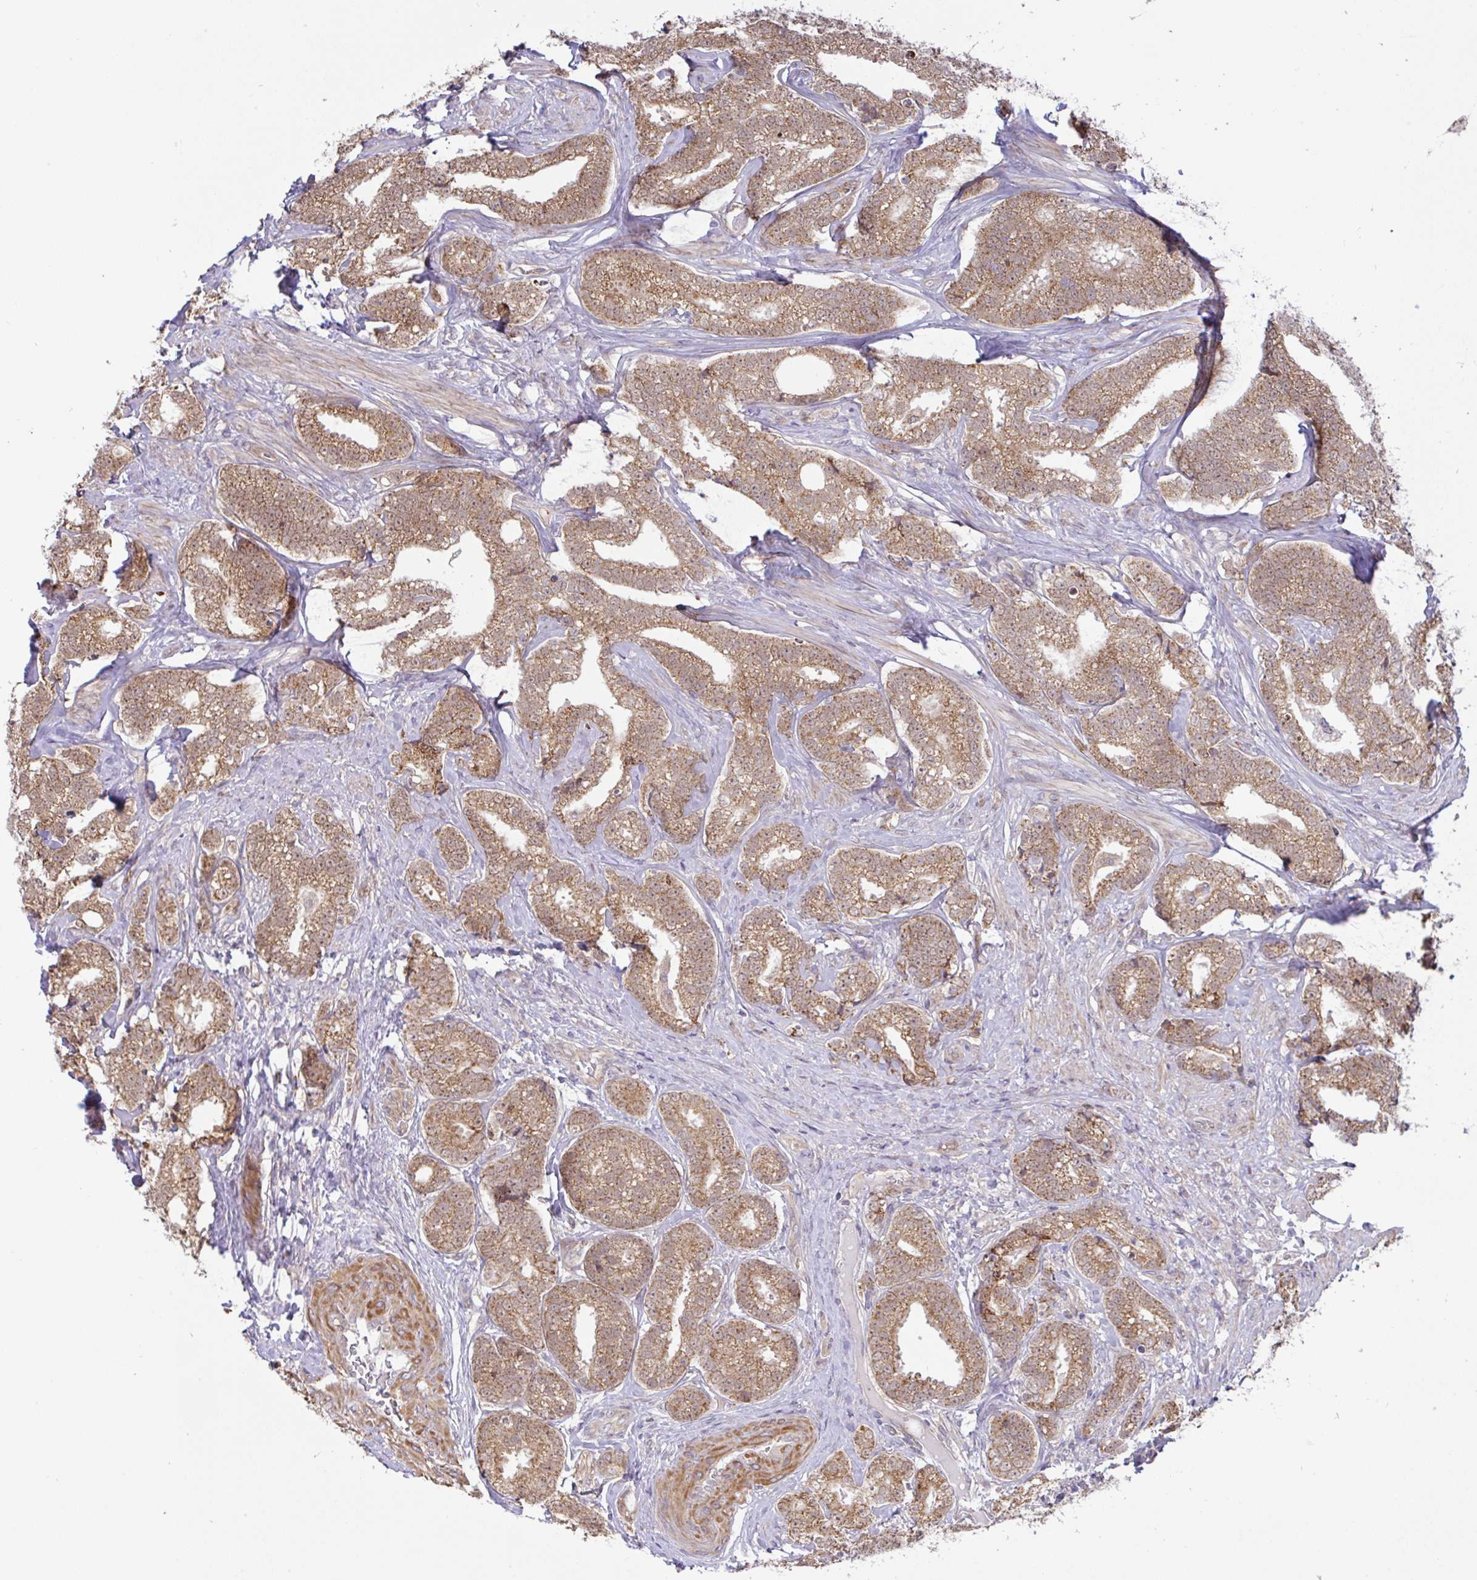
{"staining": {"intensity": "moderate", "quantity": ">75%", "location": "cytoplasmic/membranous,nuclear"}, "tissue": "prostate cancer", "cell_type": "Tumor cells", "image_type": "cancer", "snomed": [{"axis": "morphology", "description": "Adenocarcinoma, Low grade"}, {"axis": "topography", "description": "Prostate"}], "caption": "Immunohistochemistry (DAB) staining of prostate low-grade adenocarcinoma reveals moderate cytoplasmic/membranous and nuclear protein staining in about >75% of tumor cells.", "gene": "DLEU7", "patient": {"sex": "male", "age": 63}}